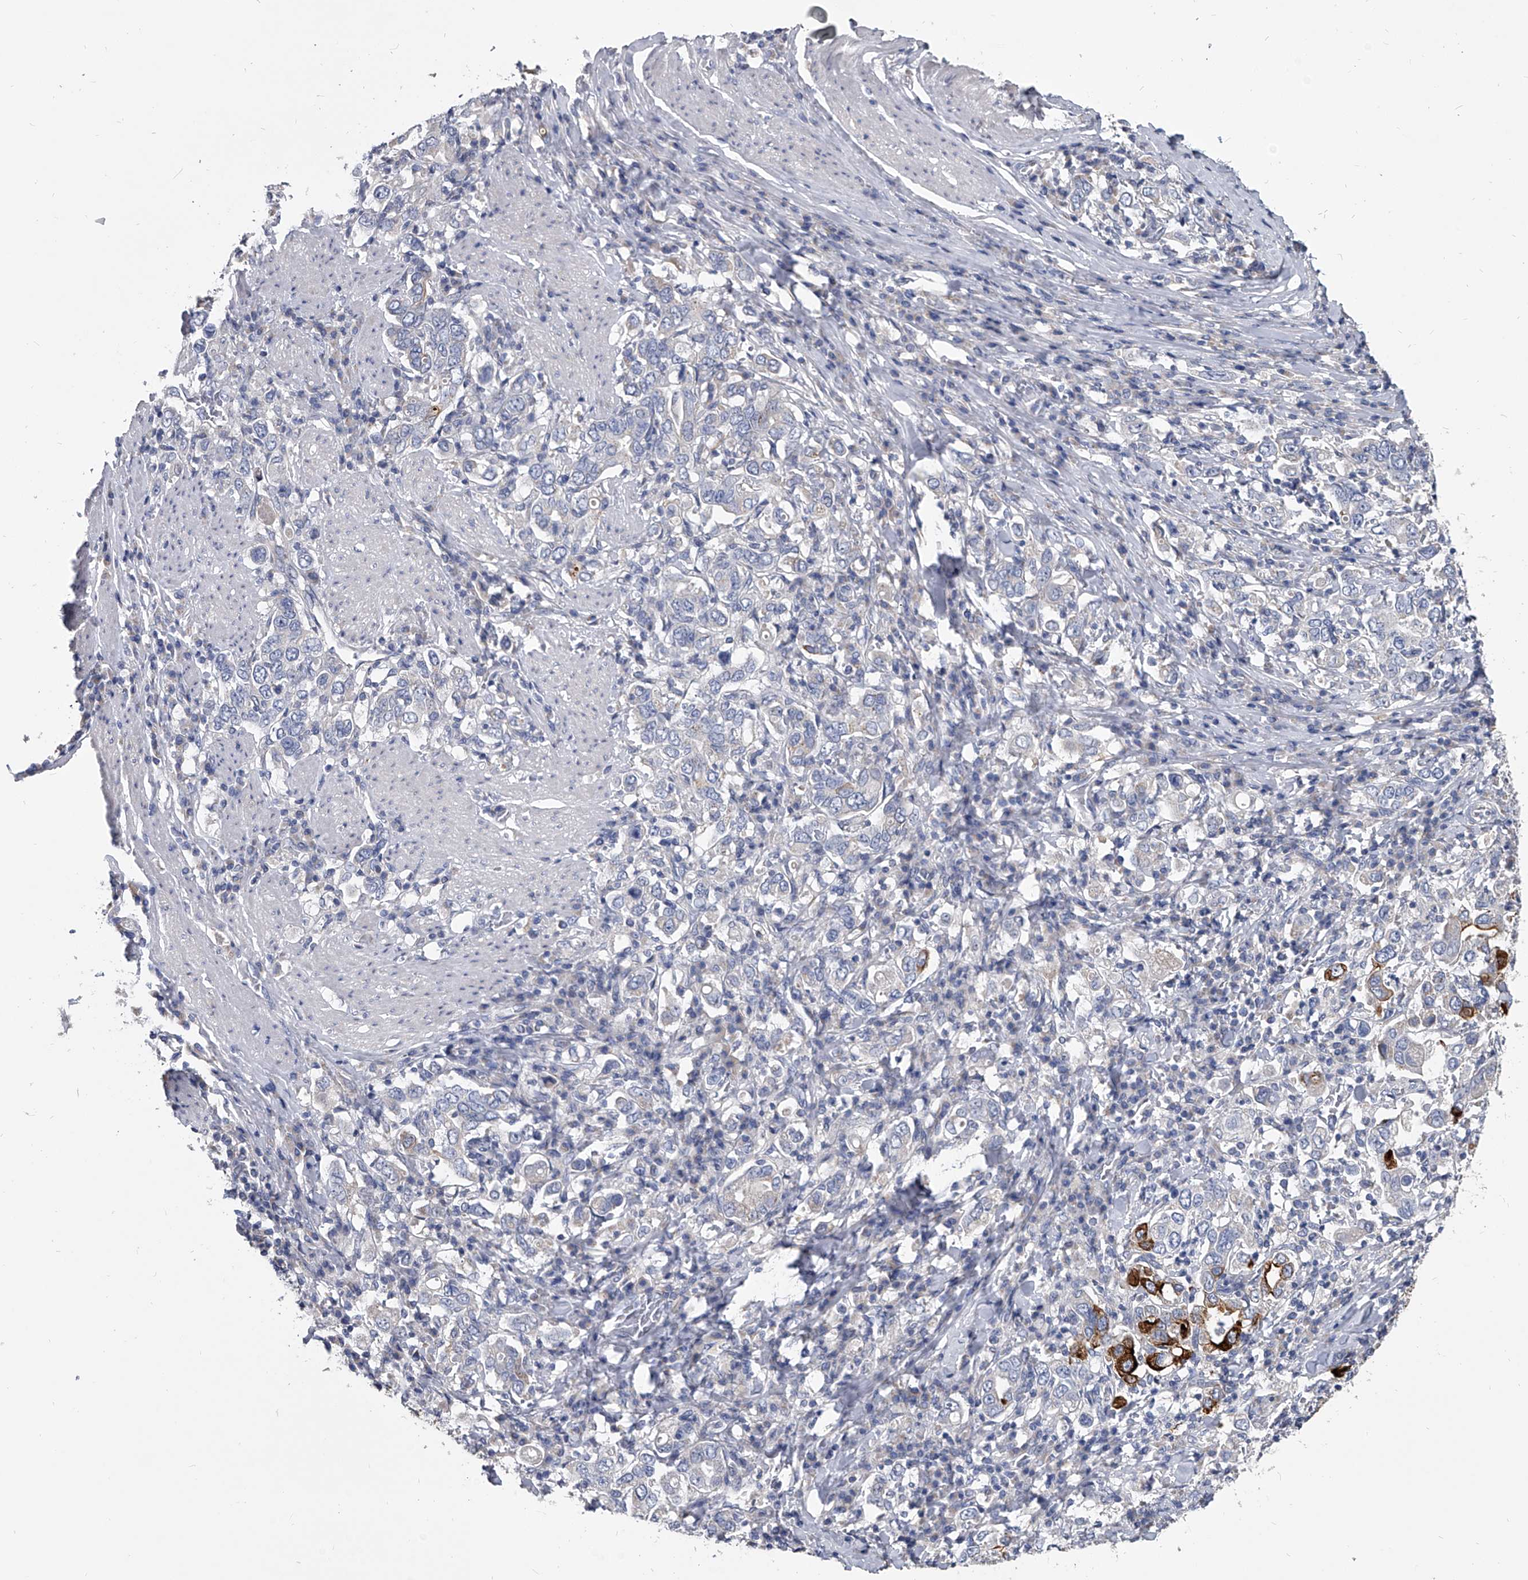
{"staining": {"intensity": "negative", "quantity": "none", "location": "none"}, "tissue": "stomach cancer", "cell_type": "Tumor cells", "image_type": "cancer", "snomed": [{"axis": "morphology", "description": "Adenocarcinoma, NOS"}, {"axis": "topography", "description": "Stomach, upper"}], "caption": "Photomicrograph shows no significant protein expression in tumor cells of stomach cancer (adenocarcinoma). The staining is performed using DAB (3,3'-diaminobenzidine) brown chromogen with nuclei counter-stained in using hematoxylin.", "gene": "SPP1", "patient": {"sex": "male", "age": 62}}